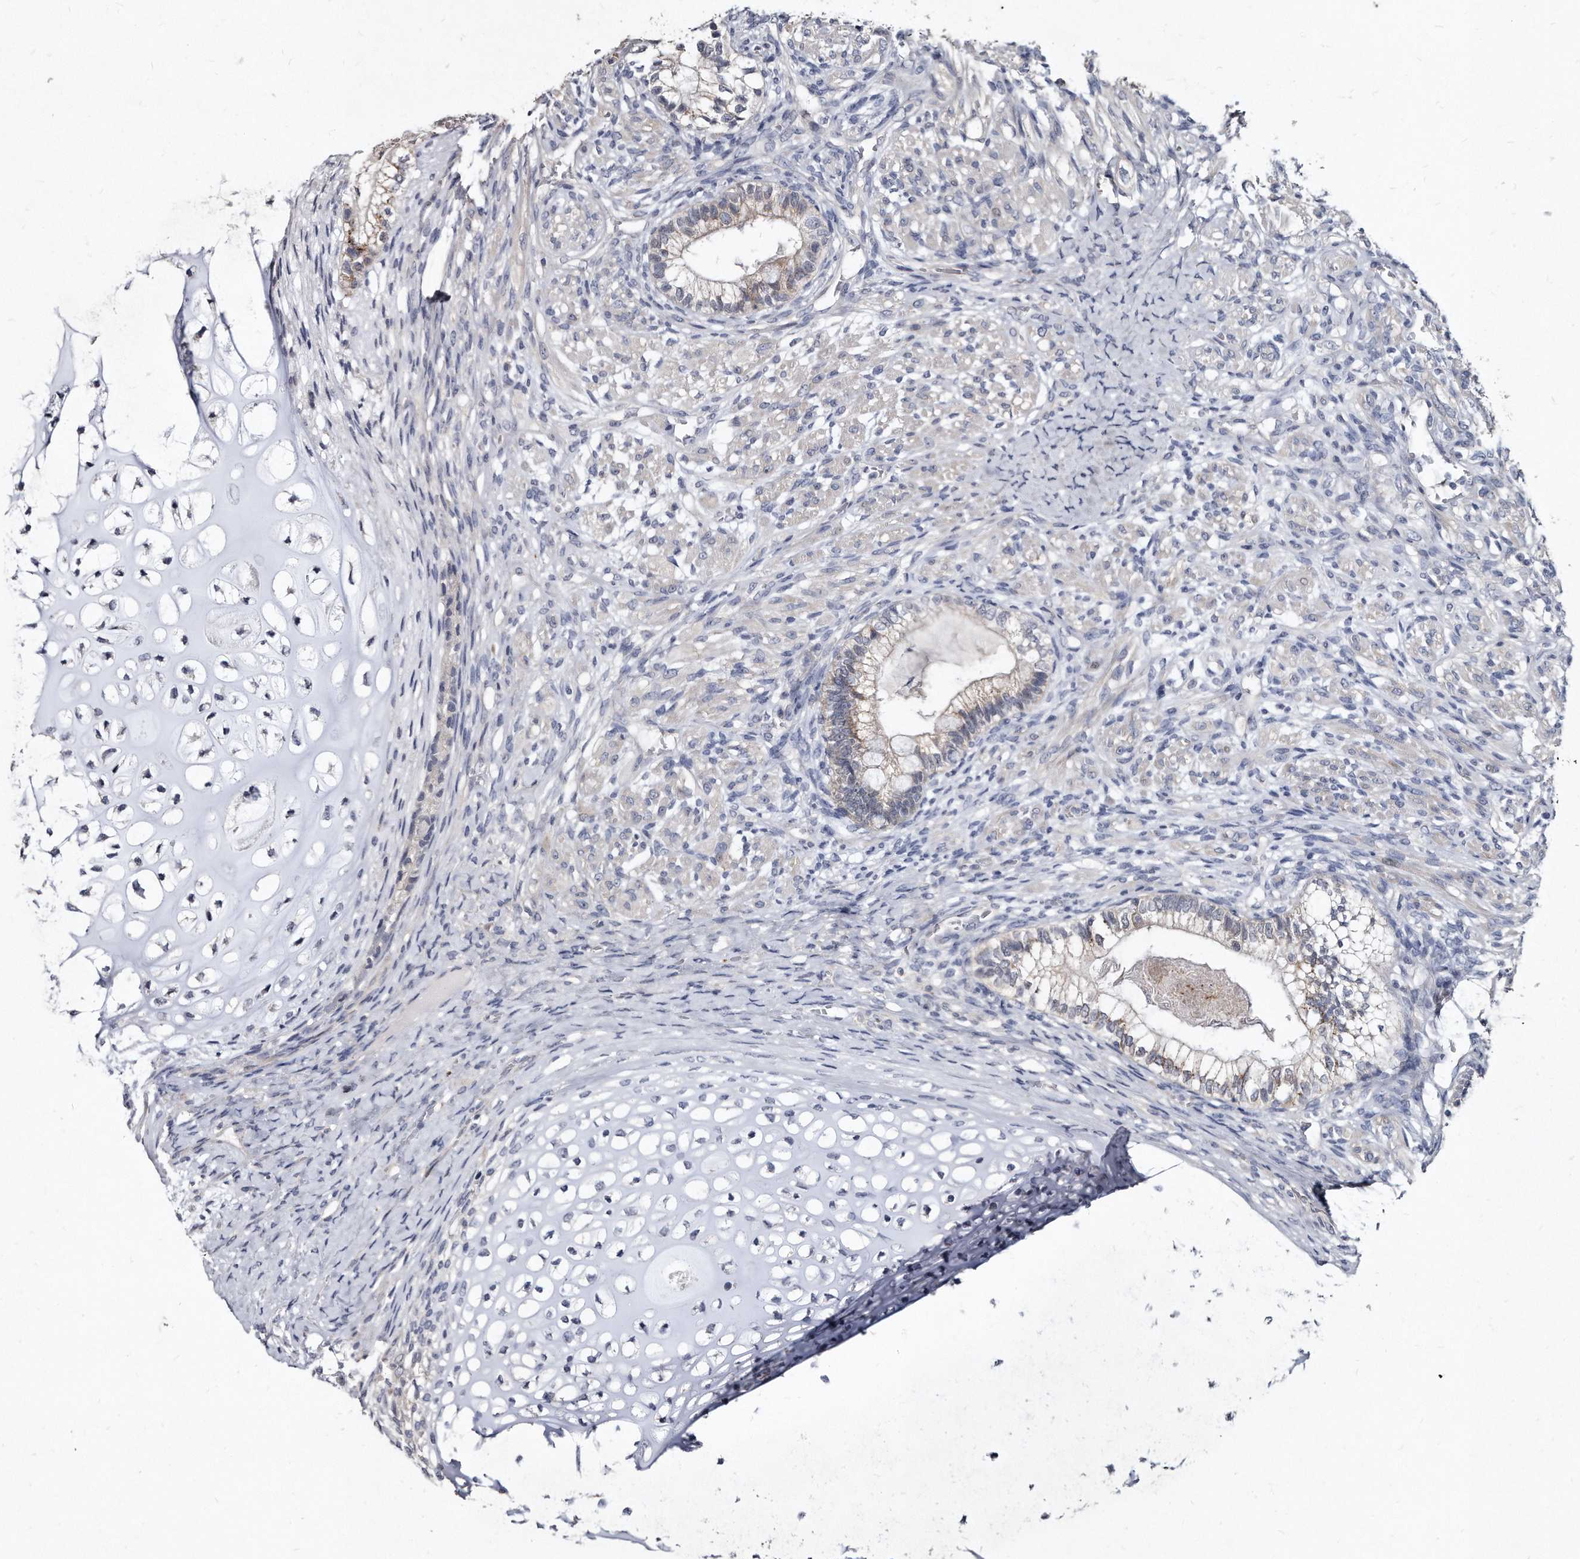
{"staining": {"intensity": "weak", "quantity": "<25%", "location": "cytoplasmic/membranous"}, "tissue": "testis cancer", "cell_type": "Tumor cells", "image_type": "cancer", "snomed": [{"axis": "morphology", "description": "Seminoma, NOS"}, {"axis": "morphology", "description": "Carcinoma, Embryonal, NOS"}, {"axis": "topography", "description": "Testis"}], "caption": "Immunohistochemistry (IHC) of testis seminoma shows no expression in tumor cells.", "gene": "KLHDC3", "patient": {"sex": "male", "age": 28}}